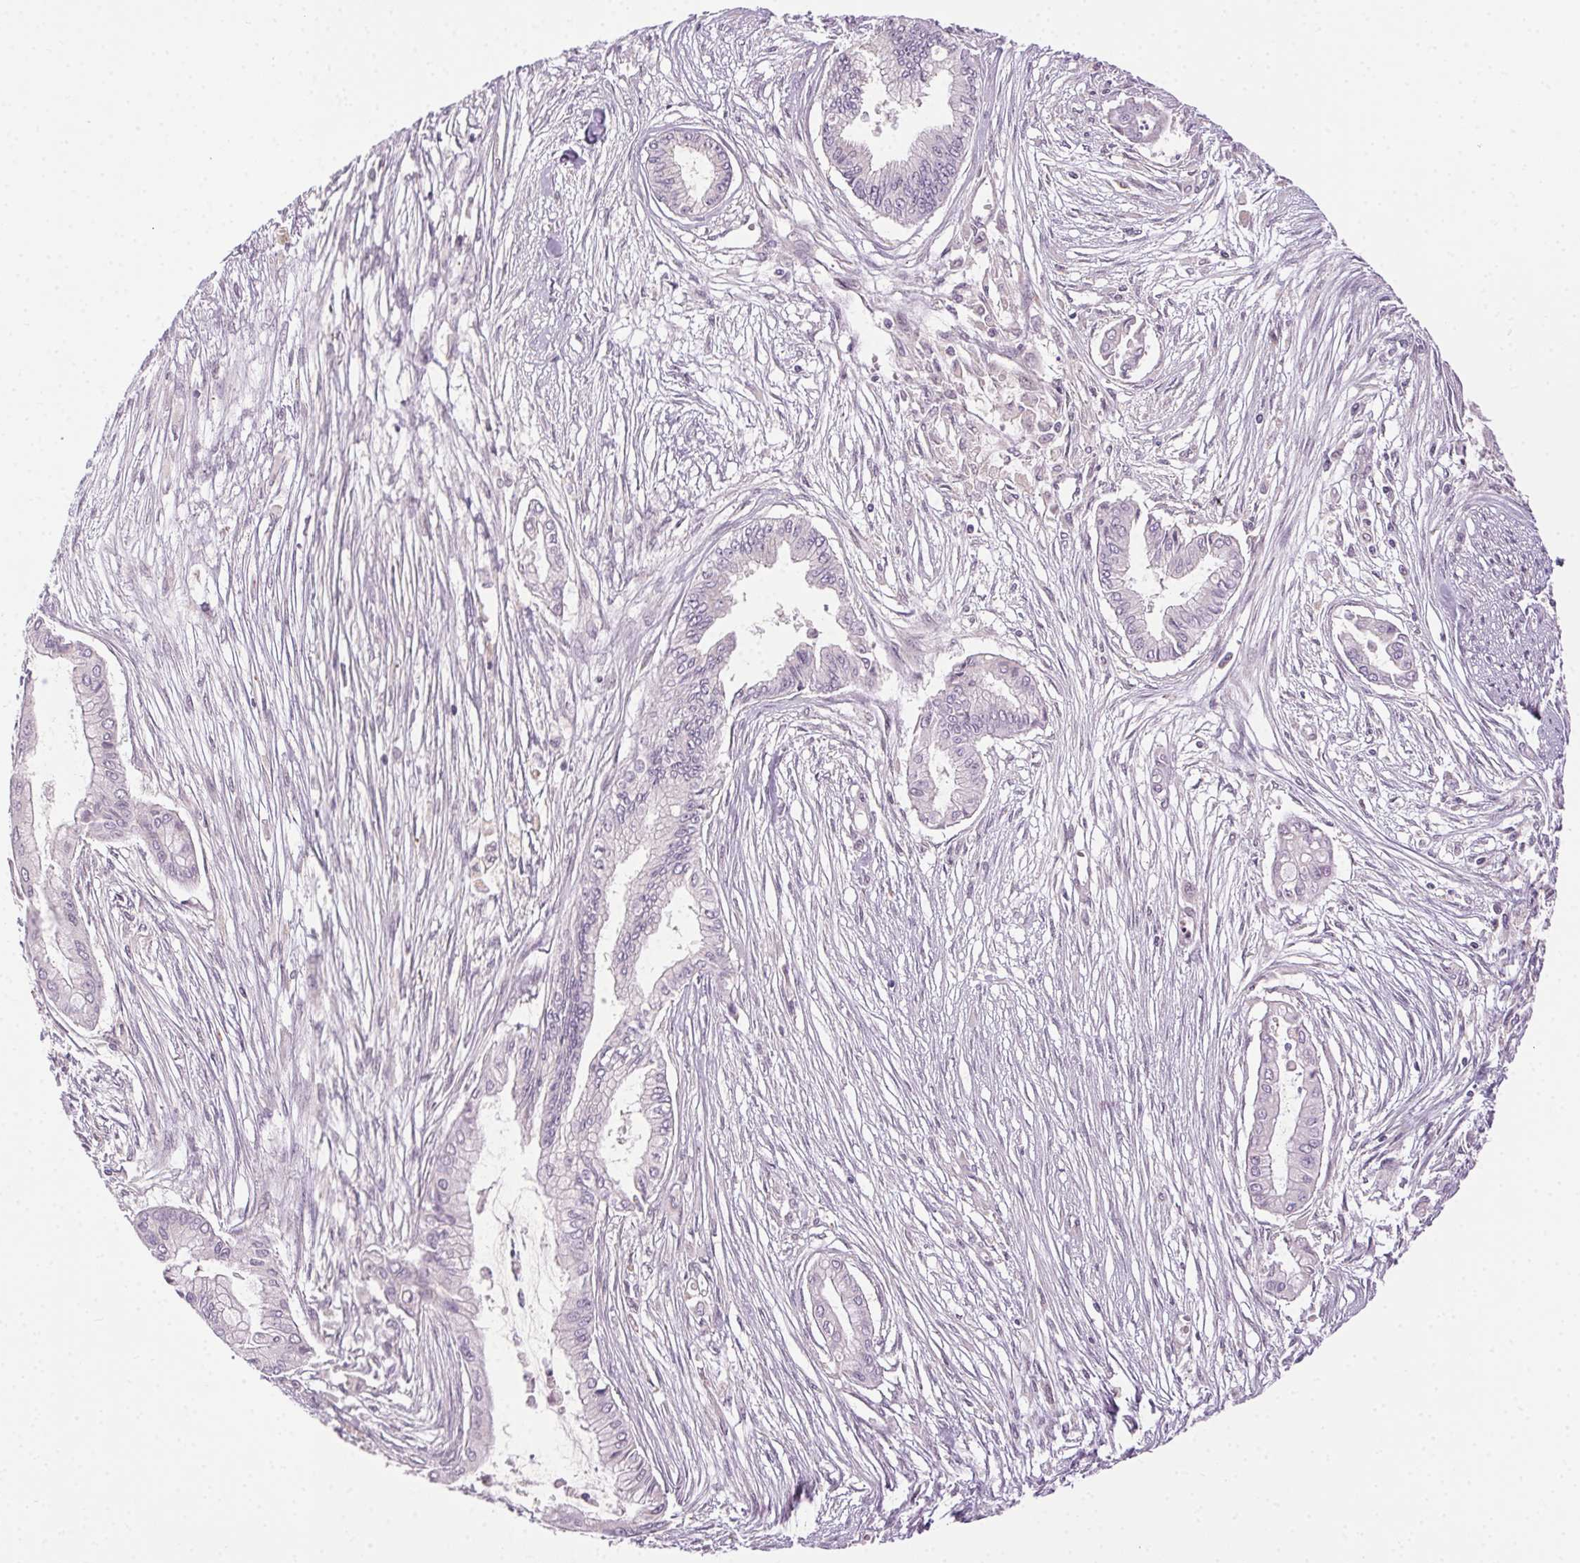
{"staining": {"intensity": "negative", "quantity": "none", "location": "none"}, "tissue": "pancreatic cancer", "cell_type": "Tumor cells", "image_type": "cancer", "snomed": [{"axis": "morphology", "description": "Adenocarcinoma, NOS"}, {"axis": "topography", "description": "Pancreas"}], "caption": "Immunohistochemical staining of human adenocarcinoma (pancreatic) reveals no significant staining in tumor cells.", "gene": "FAM168A", "patient": {"sex": "female", "age": 68}}